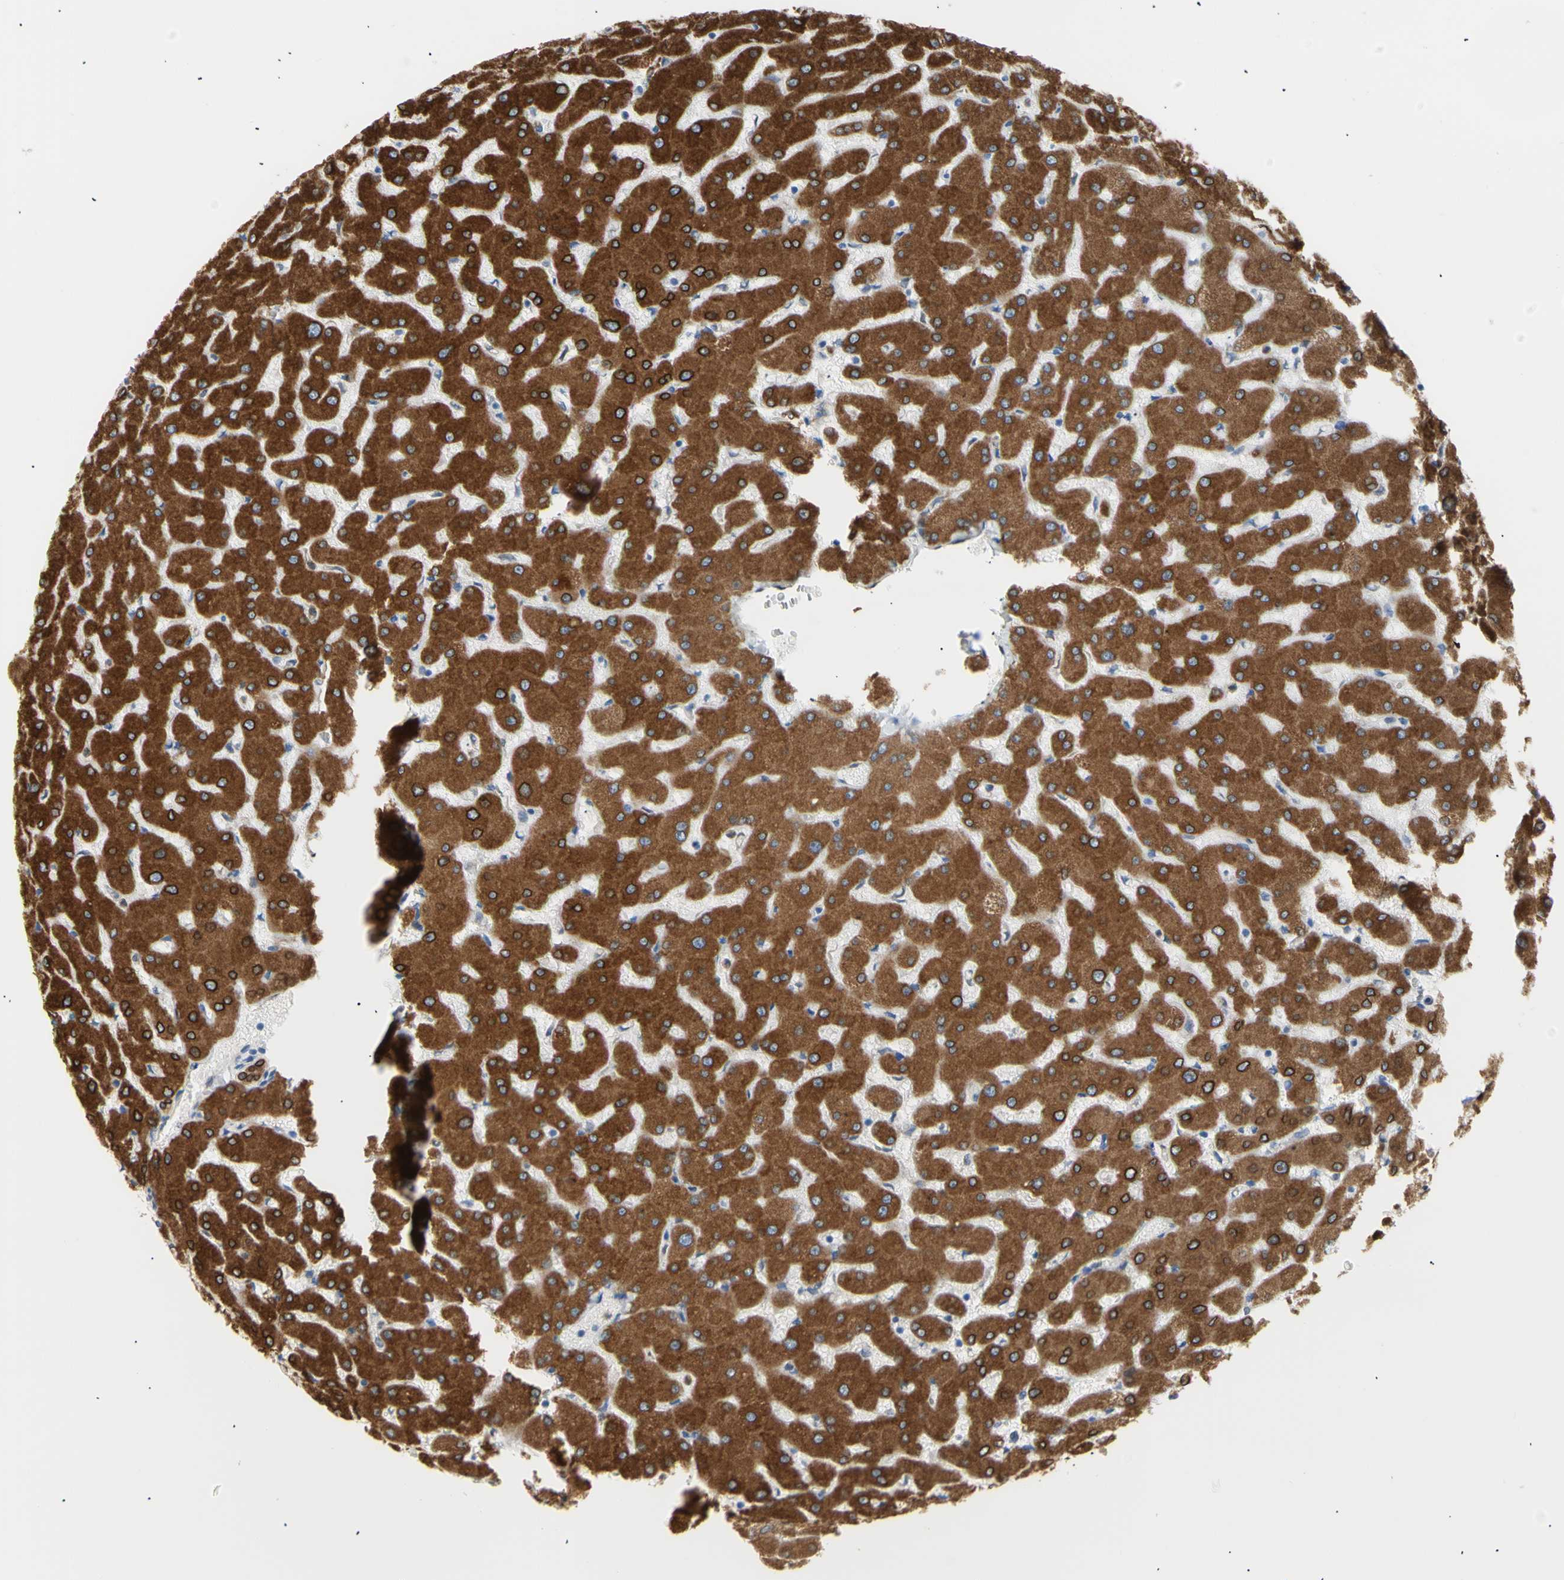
{"staining": {"intensity": "moderate", "quantity": ">75%", "location": "cytoplasmic/membranous,nuclear"}, "tissue": "liver", "cell_type": "Cholangiocytes", "image_type": "normal", "snomed": [{"axis": "morphology", "description": "Normal tissue, NOS"}, {"axis": "topography", "description": "Liver"}], "caption": "An IHC photomicrograph of normal tissue is shown. Protein staining in brown shows moderate cytoplasmic/membranous,nuclear positivity in liver within cholangiocytes.", "gene": "ERLIN1", "patient": {"sex": "female", "age": 63}}